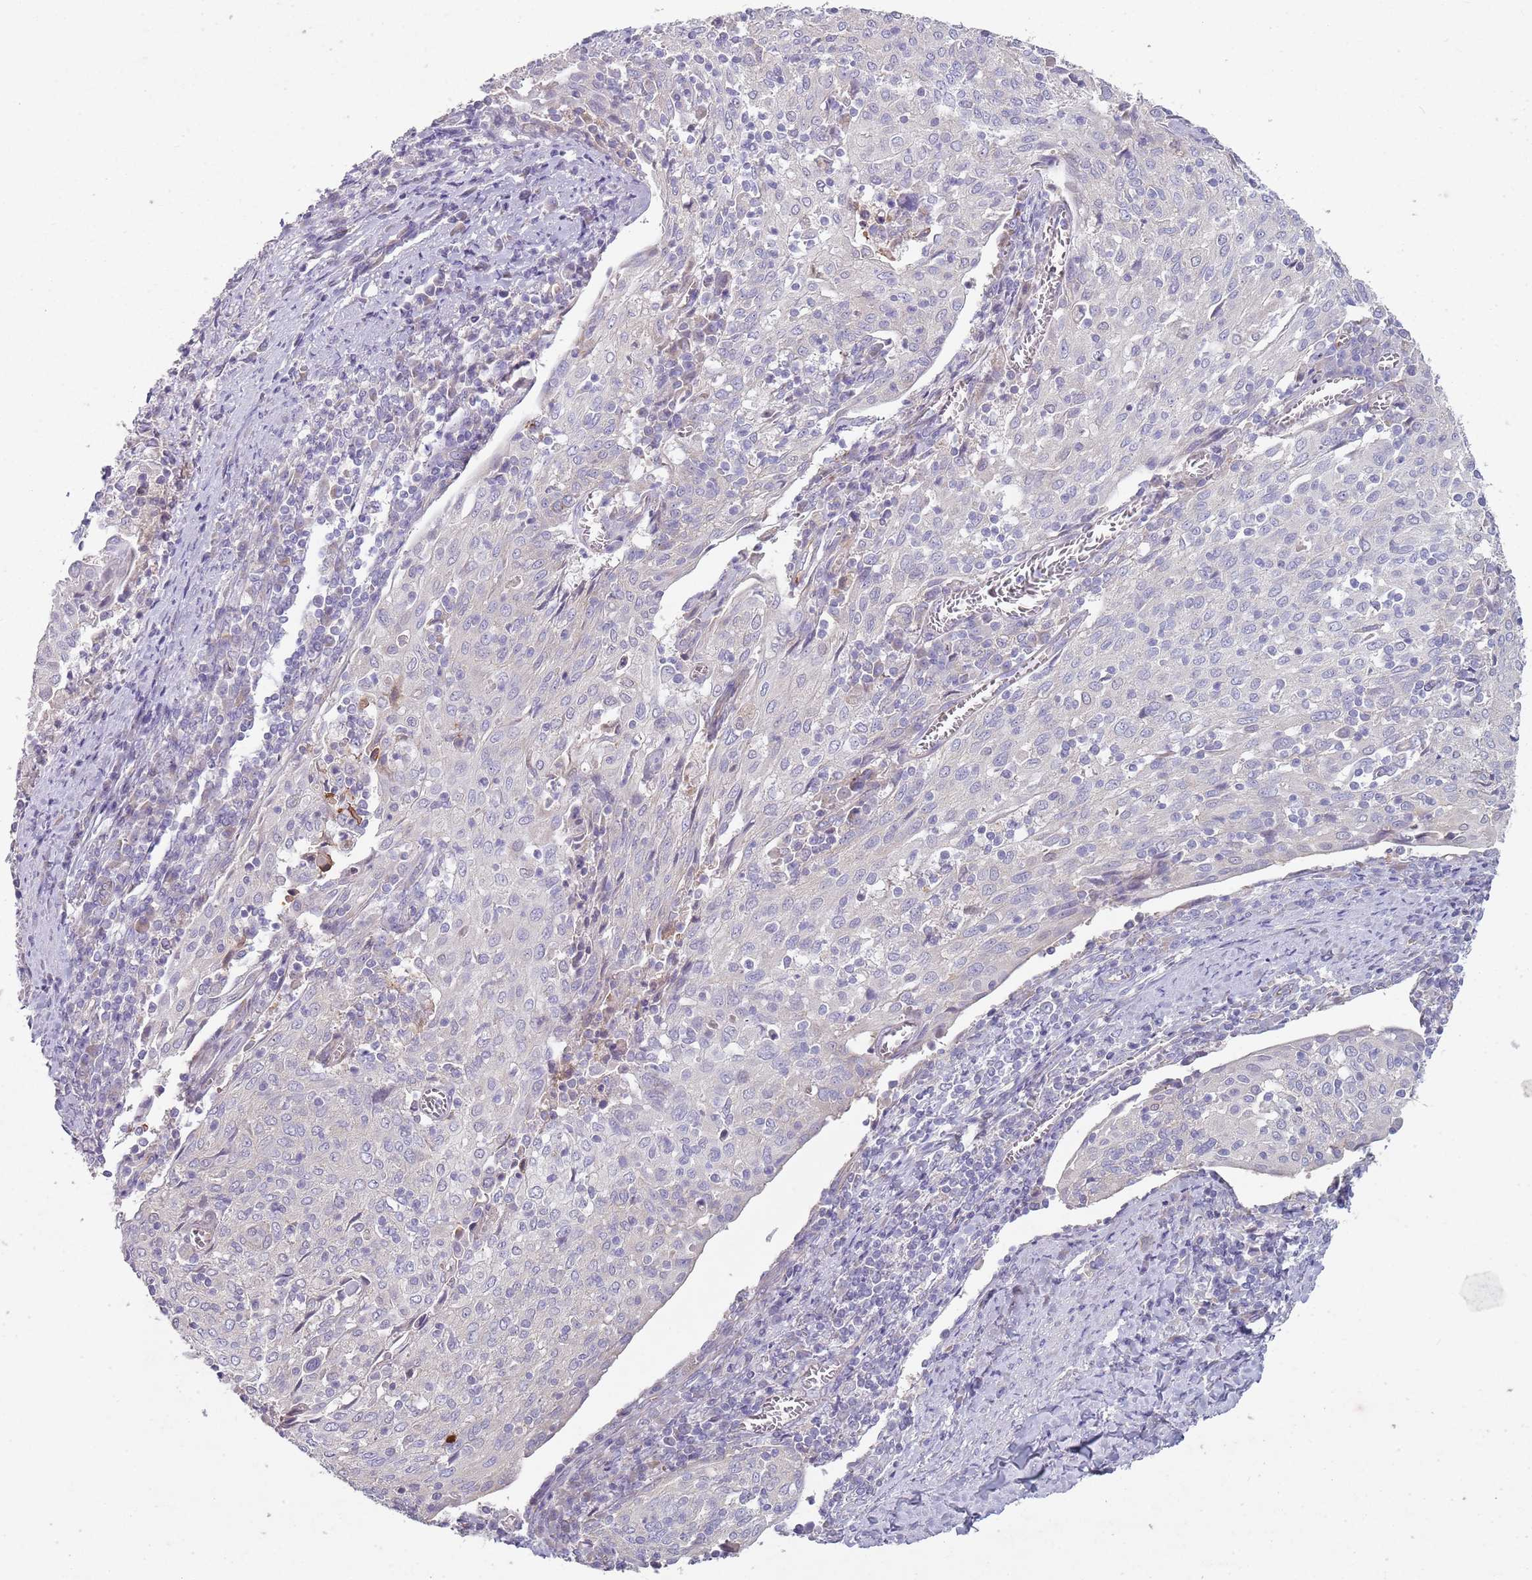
{"staining": {"intensity": "negative", "quantity": "none", "location": "none"}, "tissue": "cervical cancer", "cell_type": "Tumor cells", "image_type": "cancer", "snomed": [{"axis": "morphology", "description": "Squamous cell carcinoma, NOS"}, {"axis": "topography", "description": "Cervix"}], "caption": "IHC image of human squamous cell carcinoma (cervical) stained for a protein (brown), which exhibits no expression in tumor cells.", "gene": "ZNF583", "patient": {"sex": "female", "age": 52}}